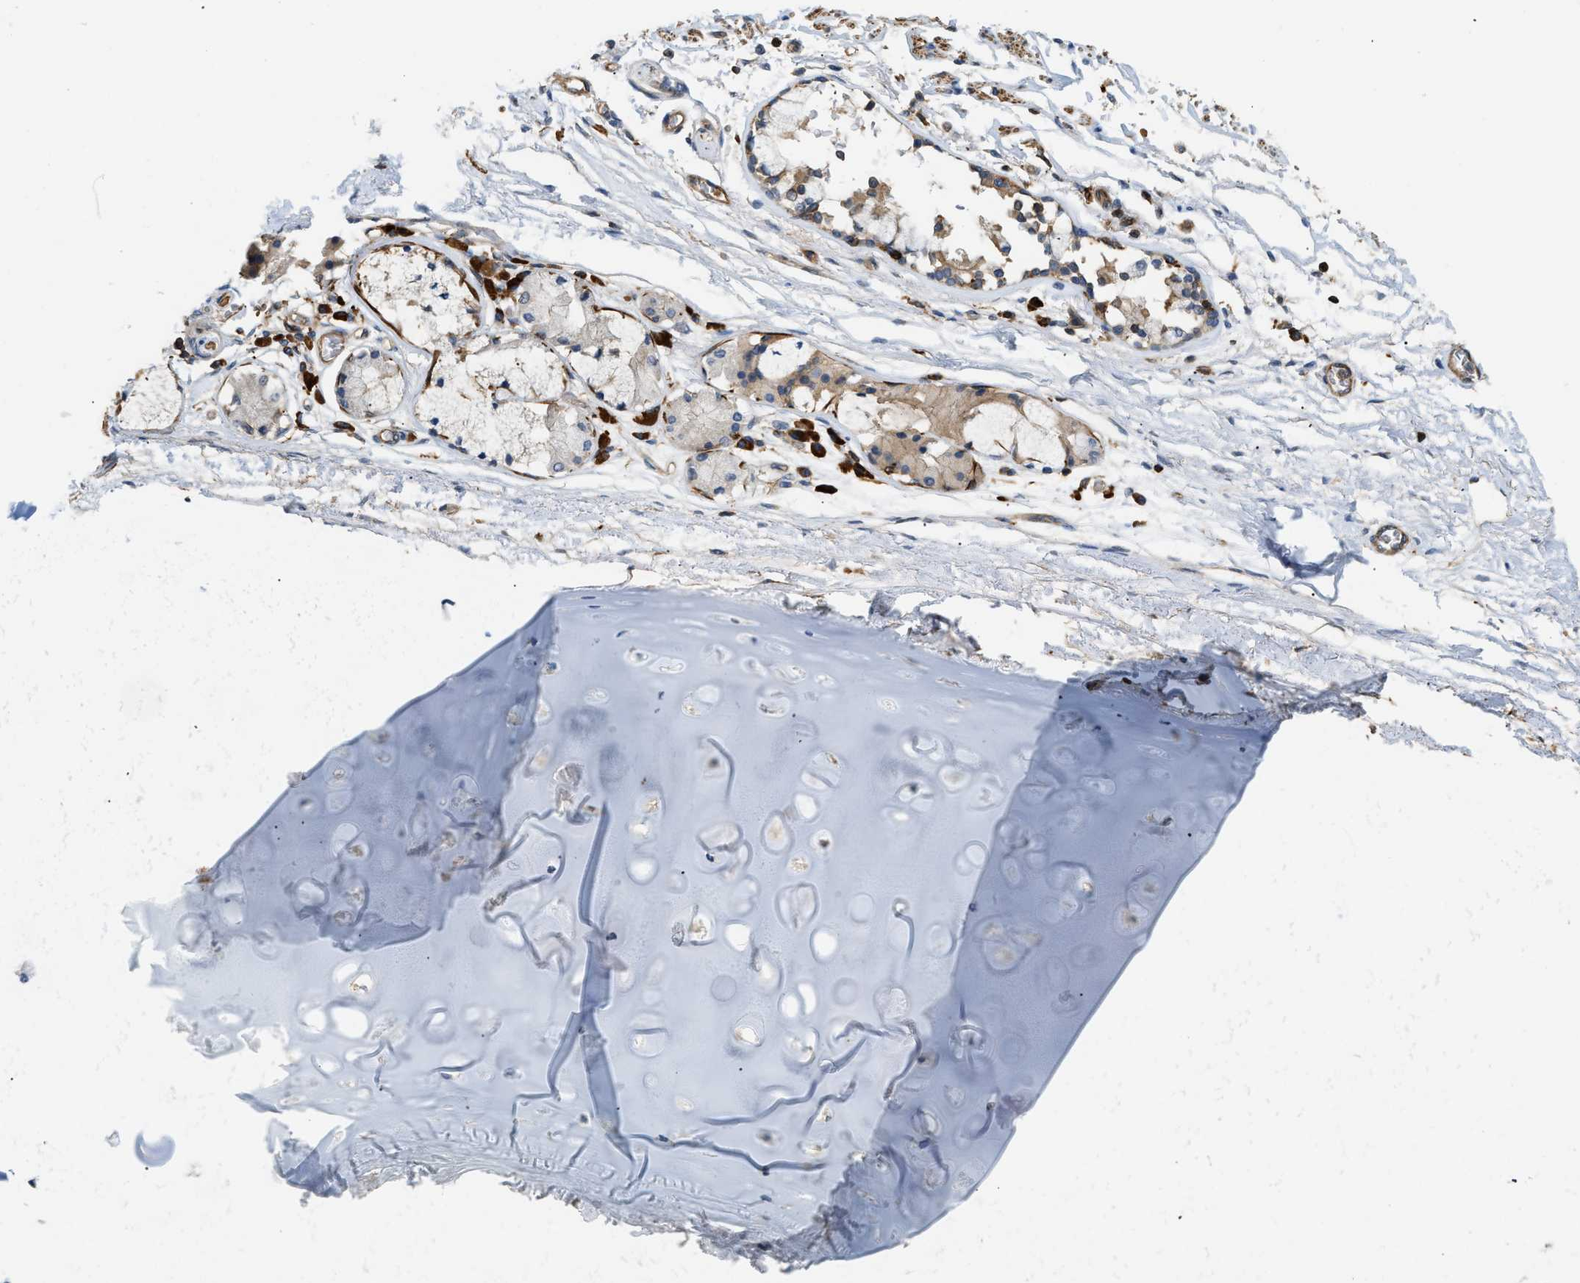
{"staining": {"intensity": "moderate", "quantity": "25%-75%", "location": "cytoplasmic/membranous"}, "tissue": "adipose tissue", "cell_type": "Adipocytes", "image_type": "normal", "snomed": [{"axis": "morphology", "description": "Normal tissue, NOS"}, {"axis": "topography", "description": "Cartilage tissue"}, {"axis": "topography", "description": "Lung"}], "caption": "Moderate cytoplasmic/membranous expression for a protein is present in approximately 25%-75% of adipocytes of unremarkable adipose tissue using immunohistochemistry.", "gene": "BTN3A2", "patient": {"sex": "female", "age": 77}}